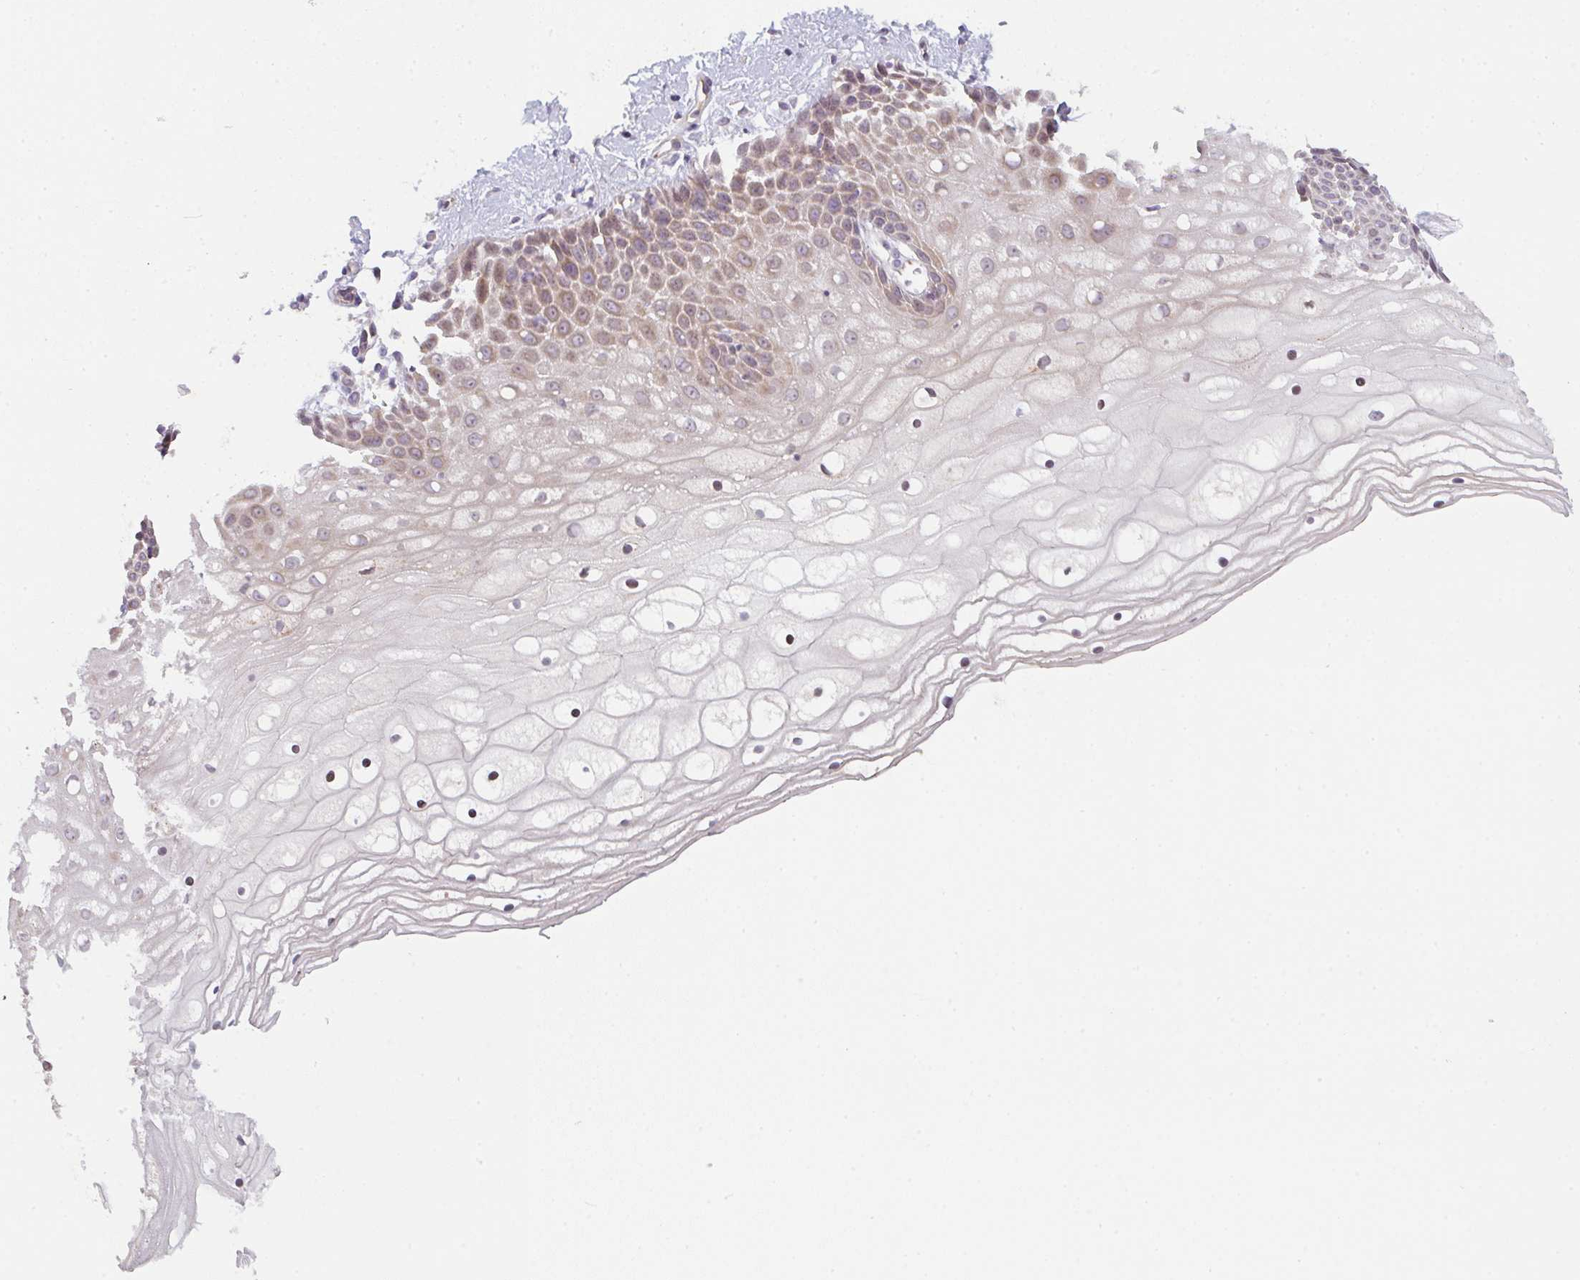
{"staining": {"intensity": "negative", "quantity": "none", "location": "none"}, "tissue": "cervix", "cell_type": "Glandular cells", "image_type": "normal", "snomed": [{"axis": "morphology", "description": "Normal tissue, NOS"}, {"axis": "topography", "description": "Cervix"}], "caption": "Cervix was stained to show a protein in brown. There is no significant positivity in glandular cells. (DAB (3,3'-diaminobenzidine) immunohistochemistry (IHC) with hematoxylin counter stain).", "gene": "TNFRSF10A", "patient": {"sex": "female", "age": 36}}